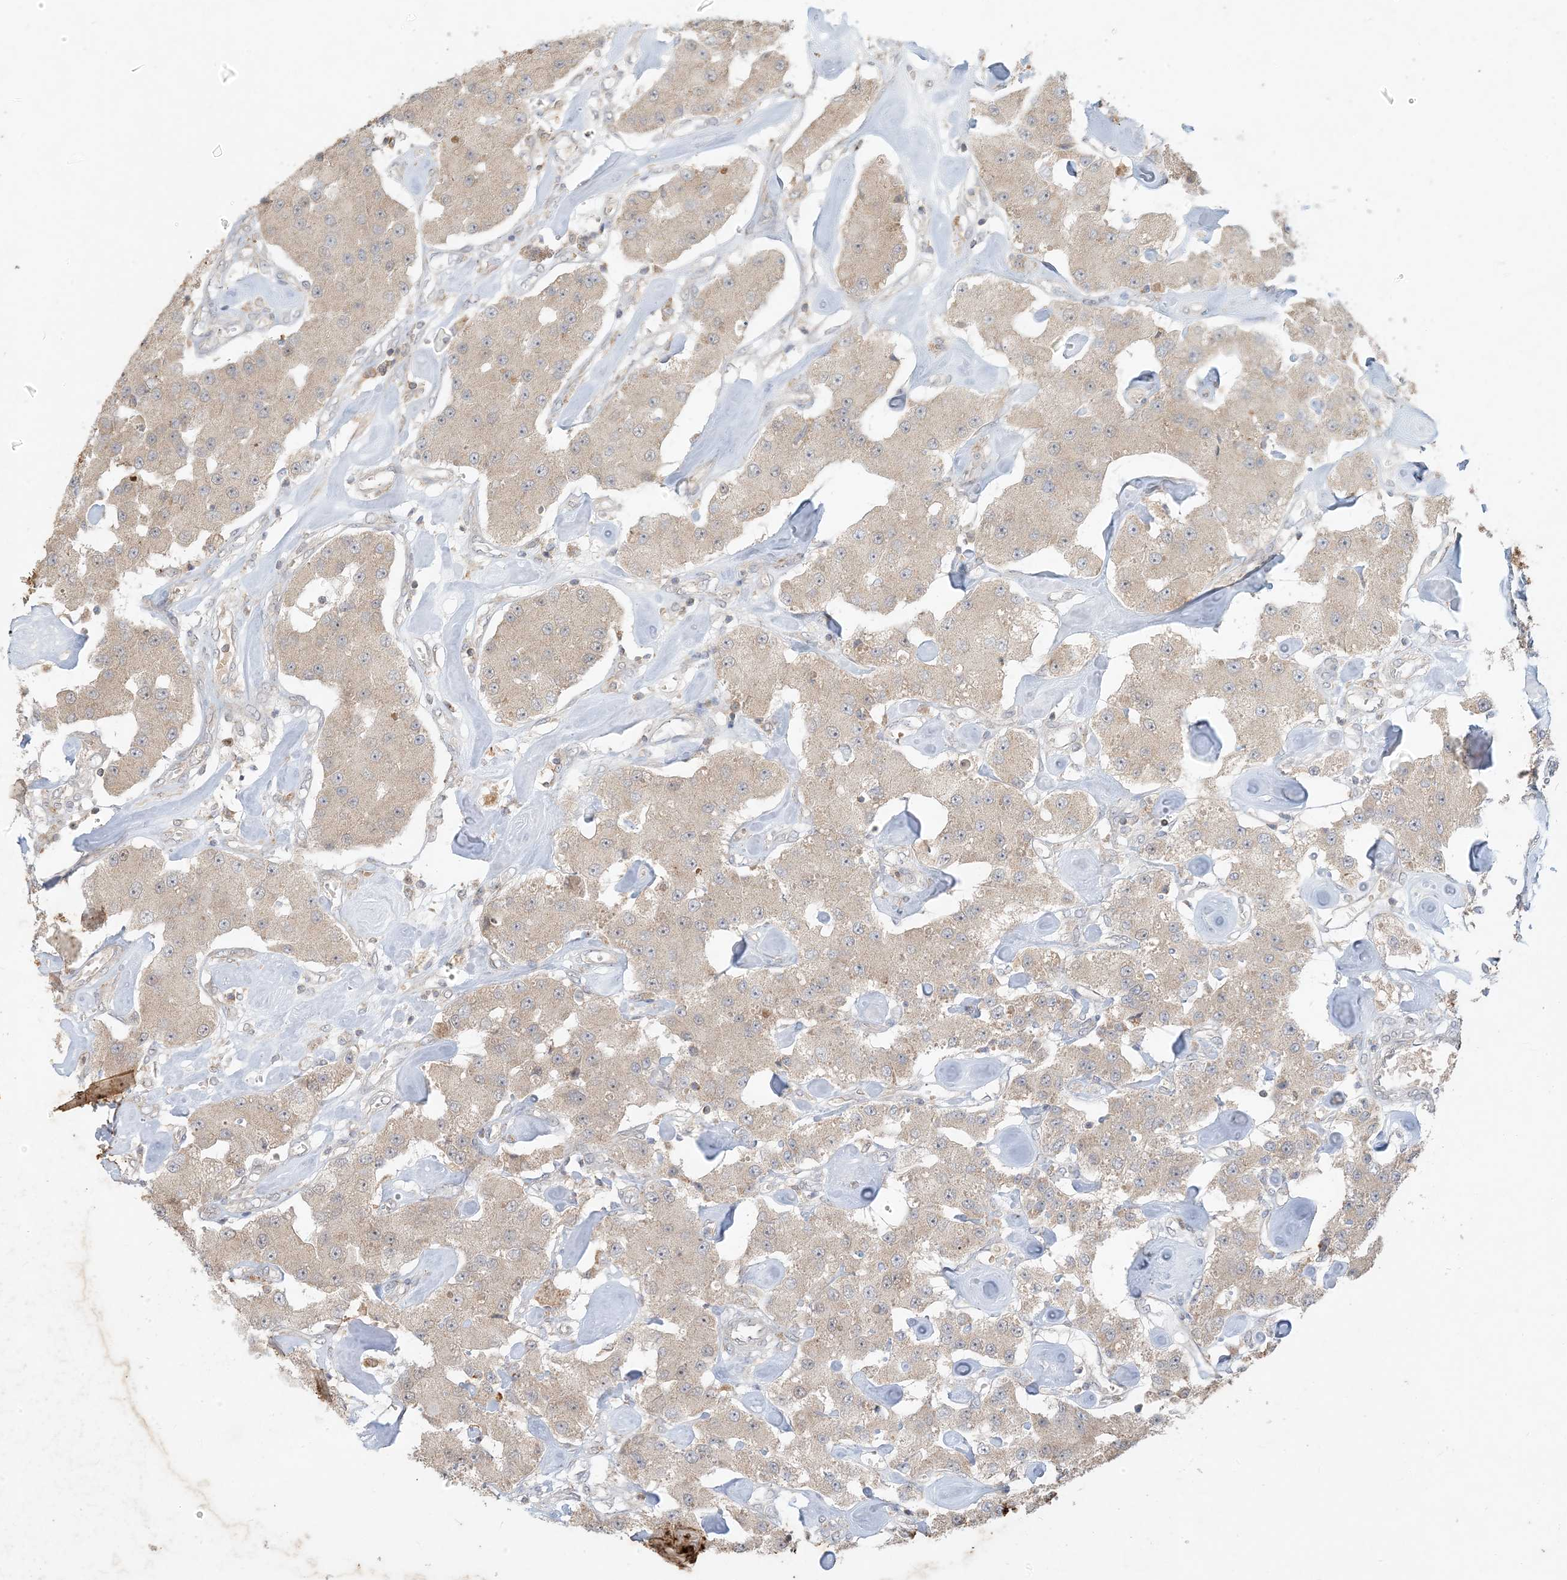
{"staining": {"intensity": "weak", "quantity": ">75%", "location": "cytoplasmic/membranous"}, "tissue": "carcinoid", "cell_type": "Tumor cells", "image_type": "cancer", "snomed": [{"axis": "morphology", "description": "Carcinoid, malignant, NOS"}, {"axis": "topography", "description": "Pancreas"}], "caption": "Immunohistochemistry (IHC) of human carcinoid reveals low levels of weak cytoplasmic/membranous positivity in approximately >75% of tumor cells.", "gene": "MCOLN1", "patient": {"sex": "male", "age": 41}}